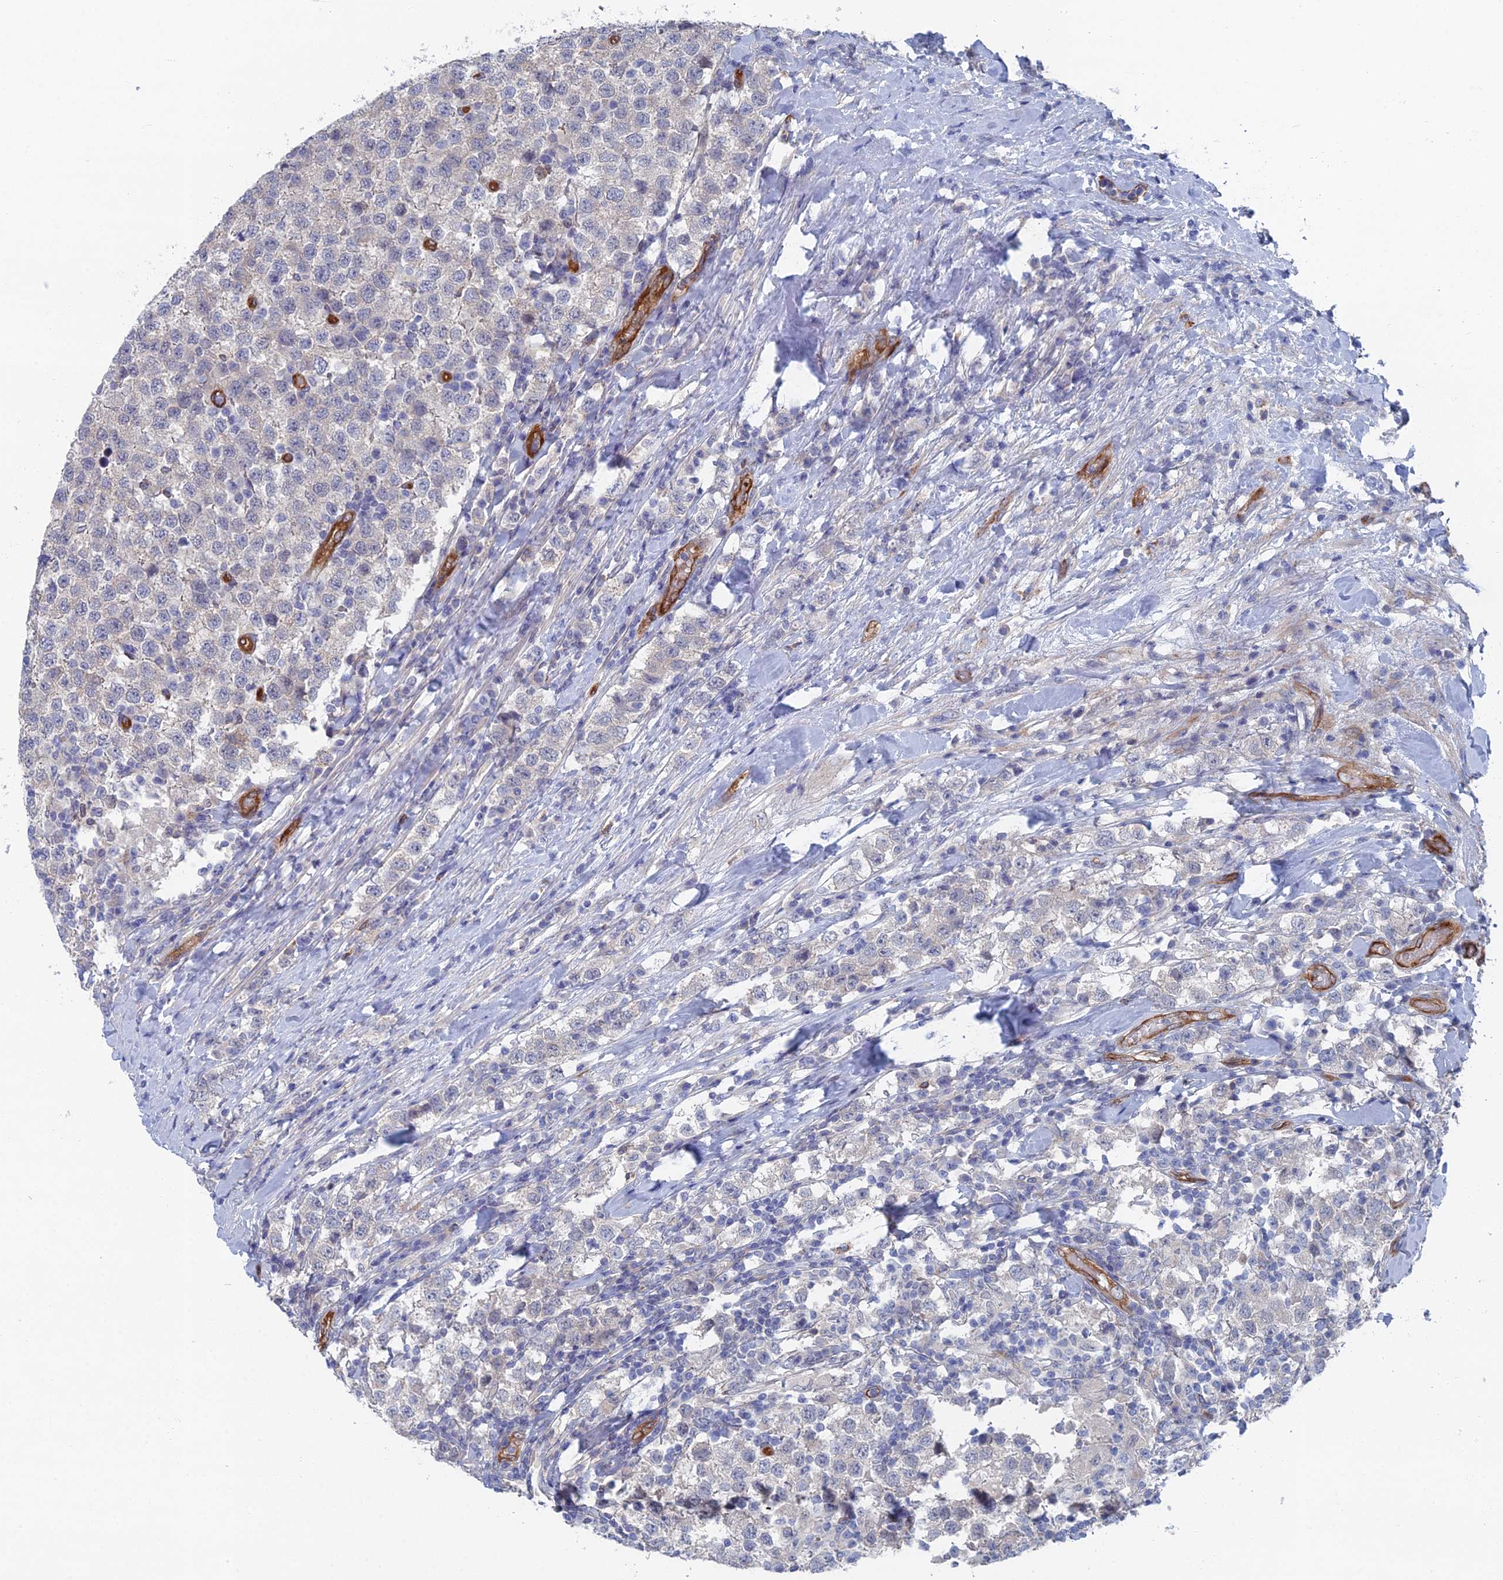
{"staining": {"intensity": "negative", "quantity": "none", "location": "none"}, "tissue": "testis cancer", "cell_type": "Tumor cells", "image_type": "cancer", "snomed": [{"axis": "morphology", "description": "Seminoma, NOS"}, {"axis": "topography", "description": "Testis"}], "caption": "Tumor cells are negative for protein expression in human testis cancer. (DAB (3,3'-diaminobenzidine) IHC with hematoxylin counter stain).", "gene": "ARAP3", "patient": {"sex": "male", "age": 34}}